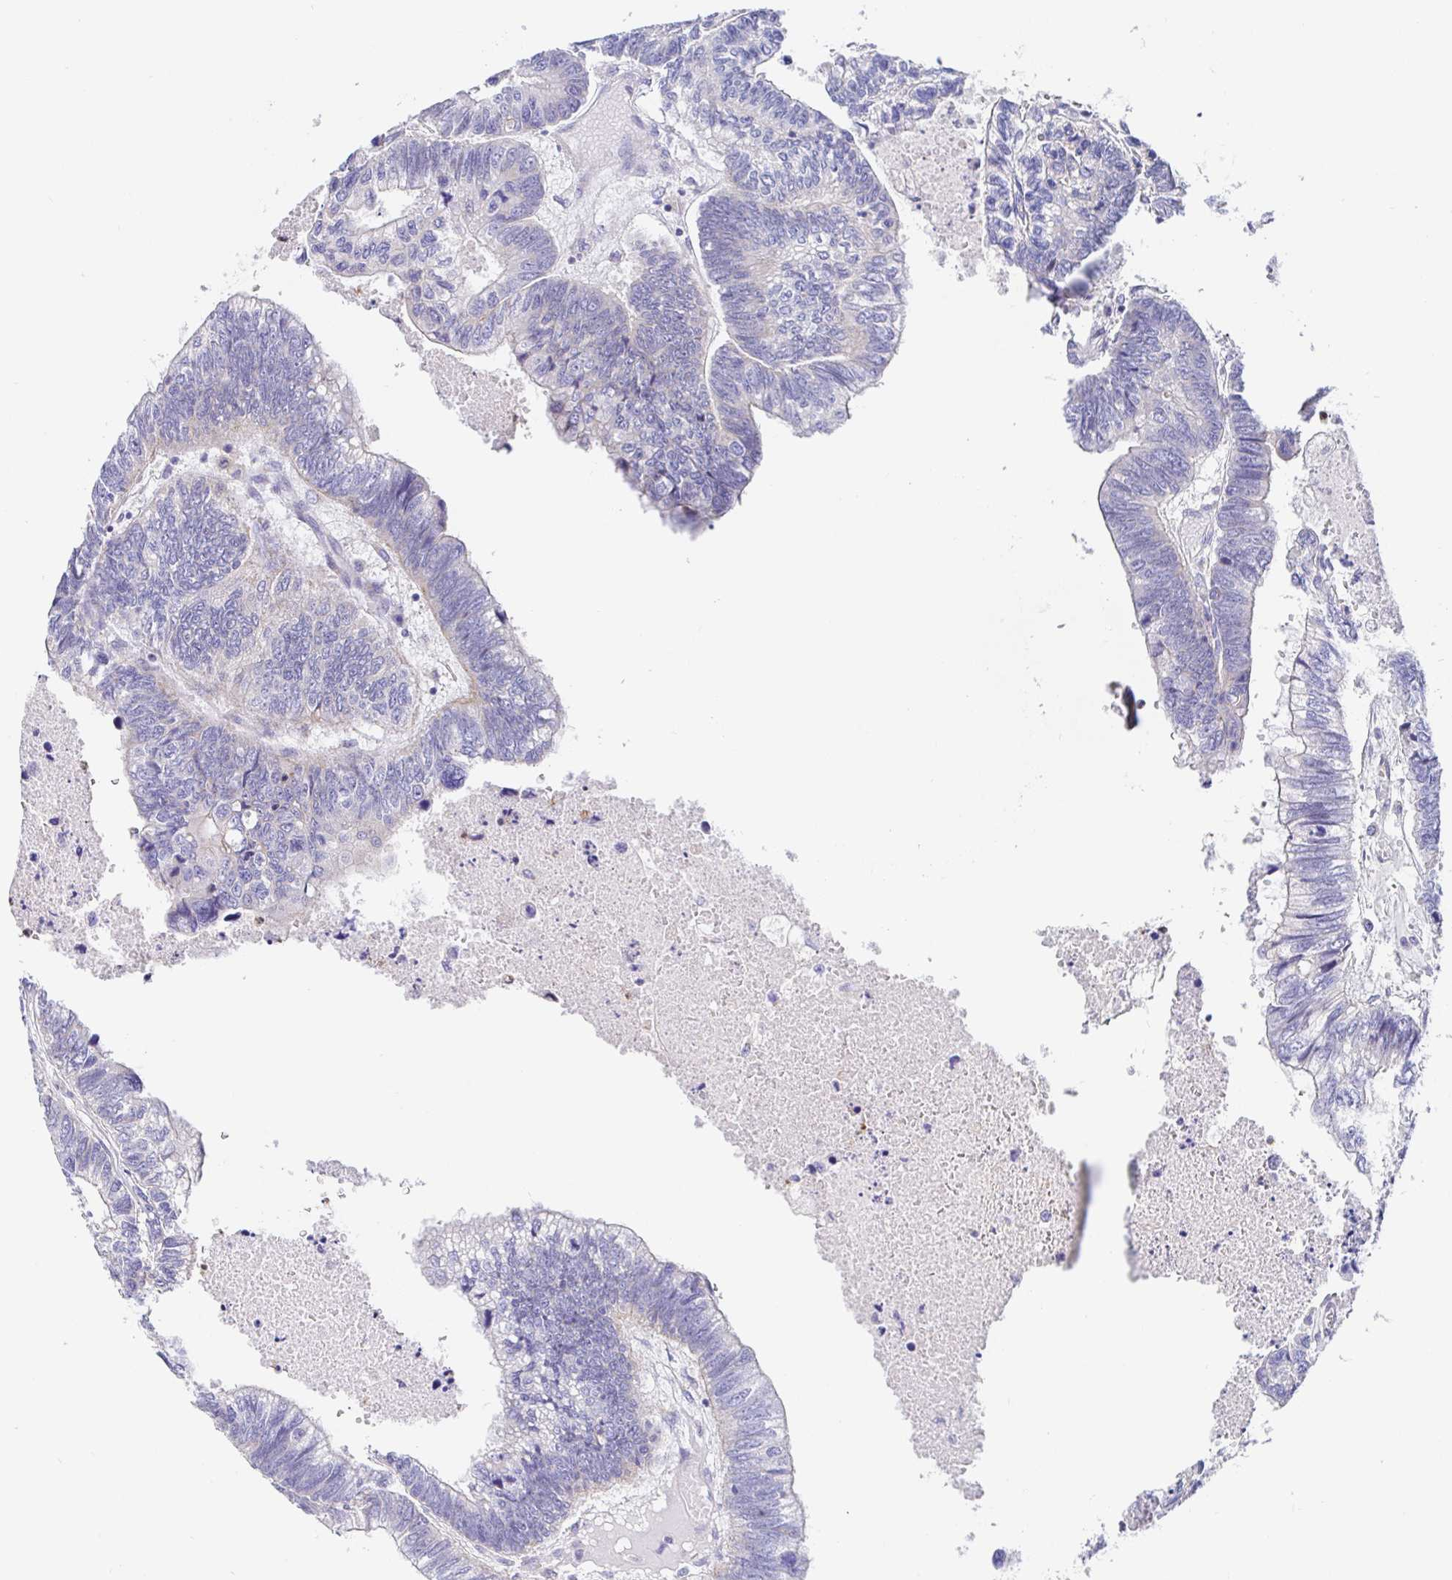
{"staining": {"intensity": "weak", "quantity": "<25%", "location": "cytoplasmic/membranous"}, "tissue": "colorectal cancer", "cell_type": "Tumor cells", "image_type": "cancer", "snomed": [{"axis": "morphology", "description": "Adenocarcinoma, NOS"}, {"axis": "topography", "description": "Colon"}], "caption": "This is an immunohistochemistry image of human colorectal cancer (adenocarcinoma). There is no positivity in tumor cells.", "gene": "GOLGA1", "patient": {"sex": "male", "age": 62}}